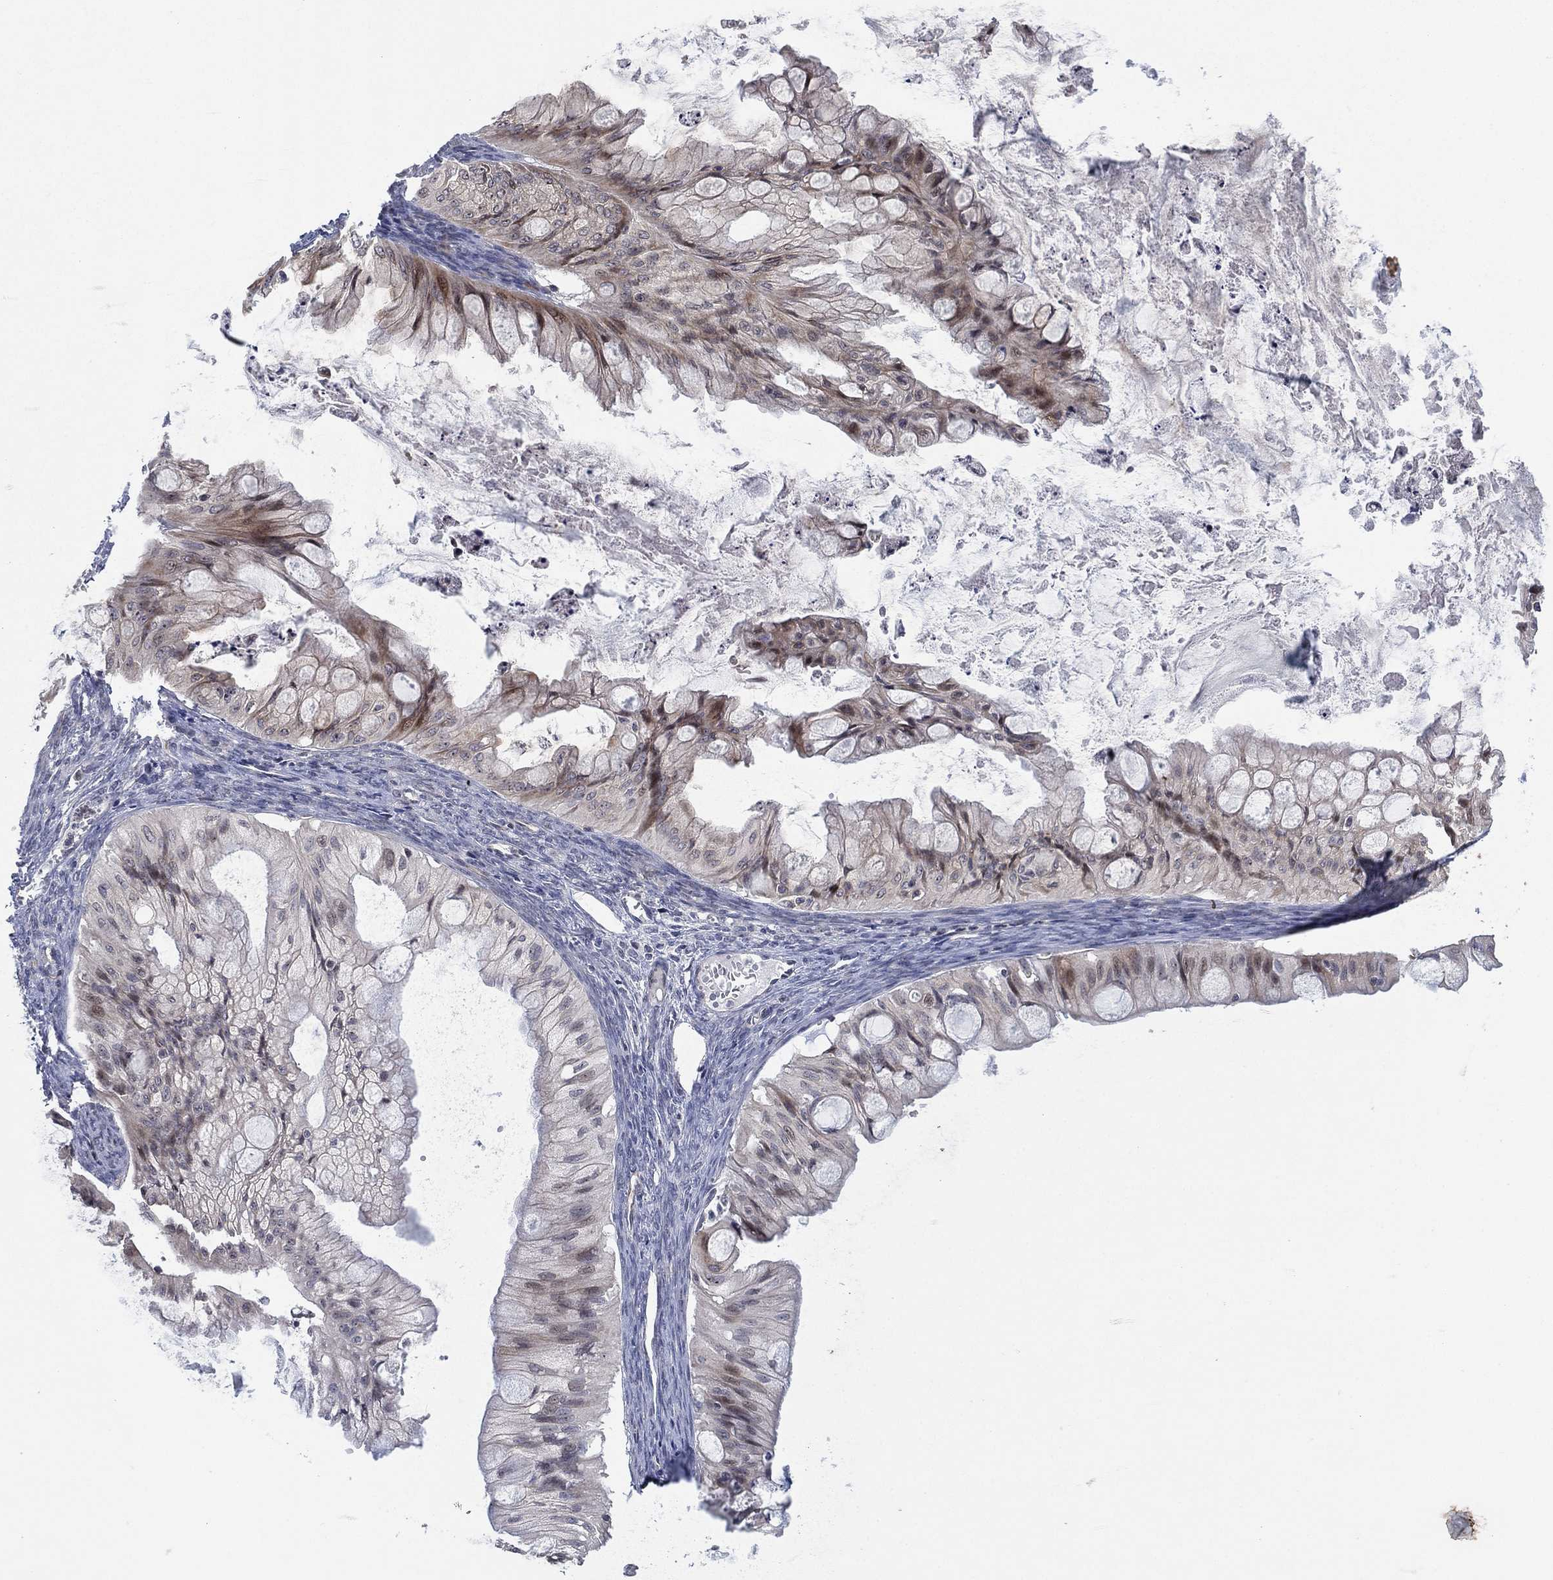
{"staining": {"intensity": "weak", "quantity": "<25%", "location": "cytoplasmic/membranous"}, "tissue": "ovarian cancer", "cell_type": "Tumor cells", "image_type": "cancer", "snomed": [{"axis": "morphology", "description": "Cystadenocarcinoma, mucinous, NOS"}, {"axis": "topography", "description": "Ovary"}], "caption": "DAB (3,3'-diaminobenzidine) immunohistochemical staining of mucinous cystadenocarcinoma (ovarian) shows no significant positivity in tumor cells.", "gene": "TMCO1", "patient": {"sex": "female", "age": 57}}